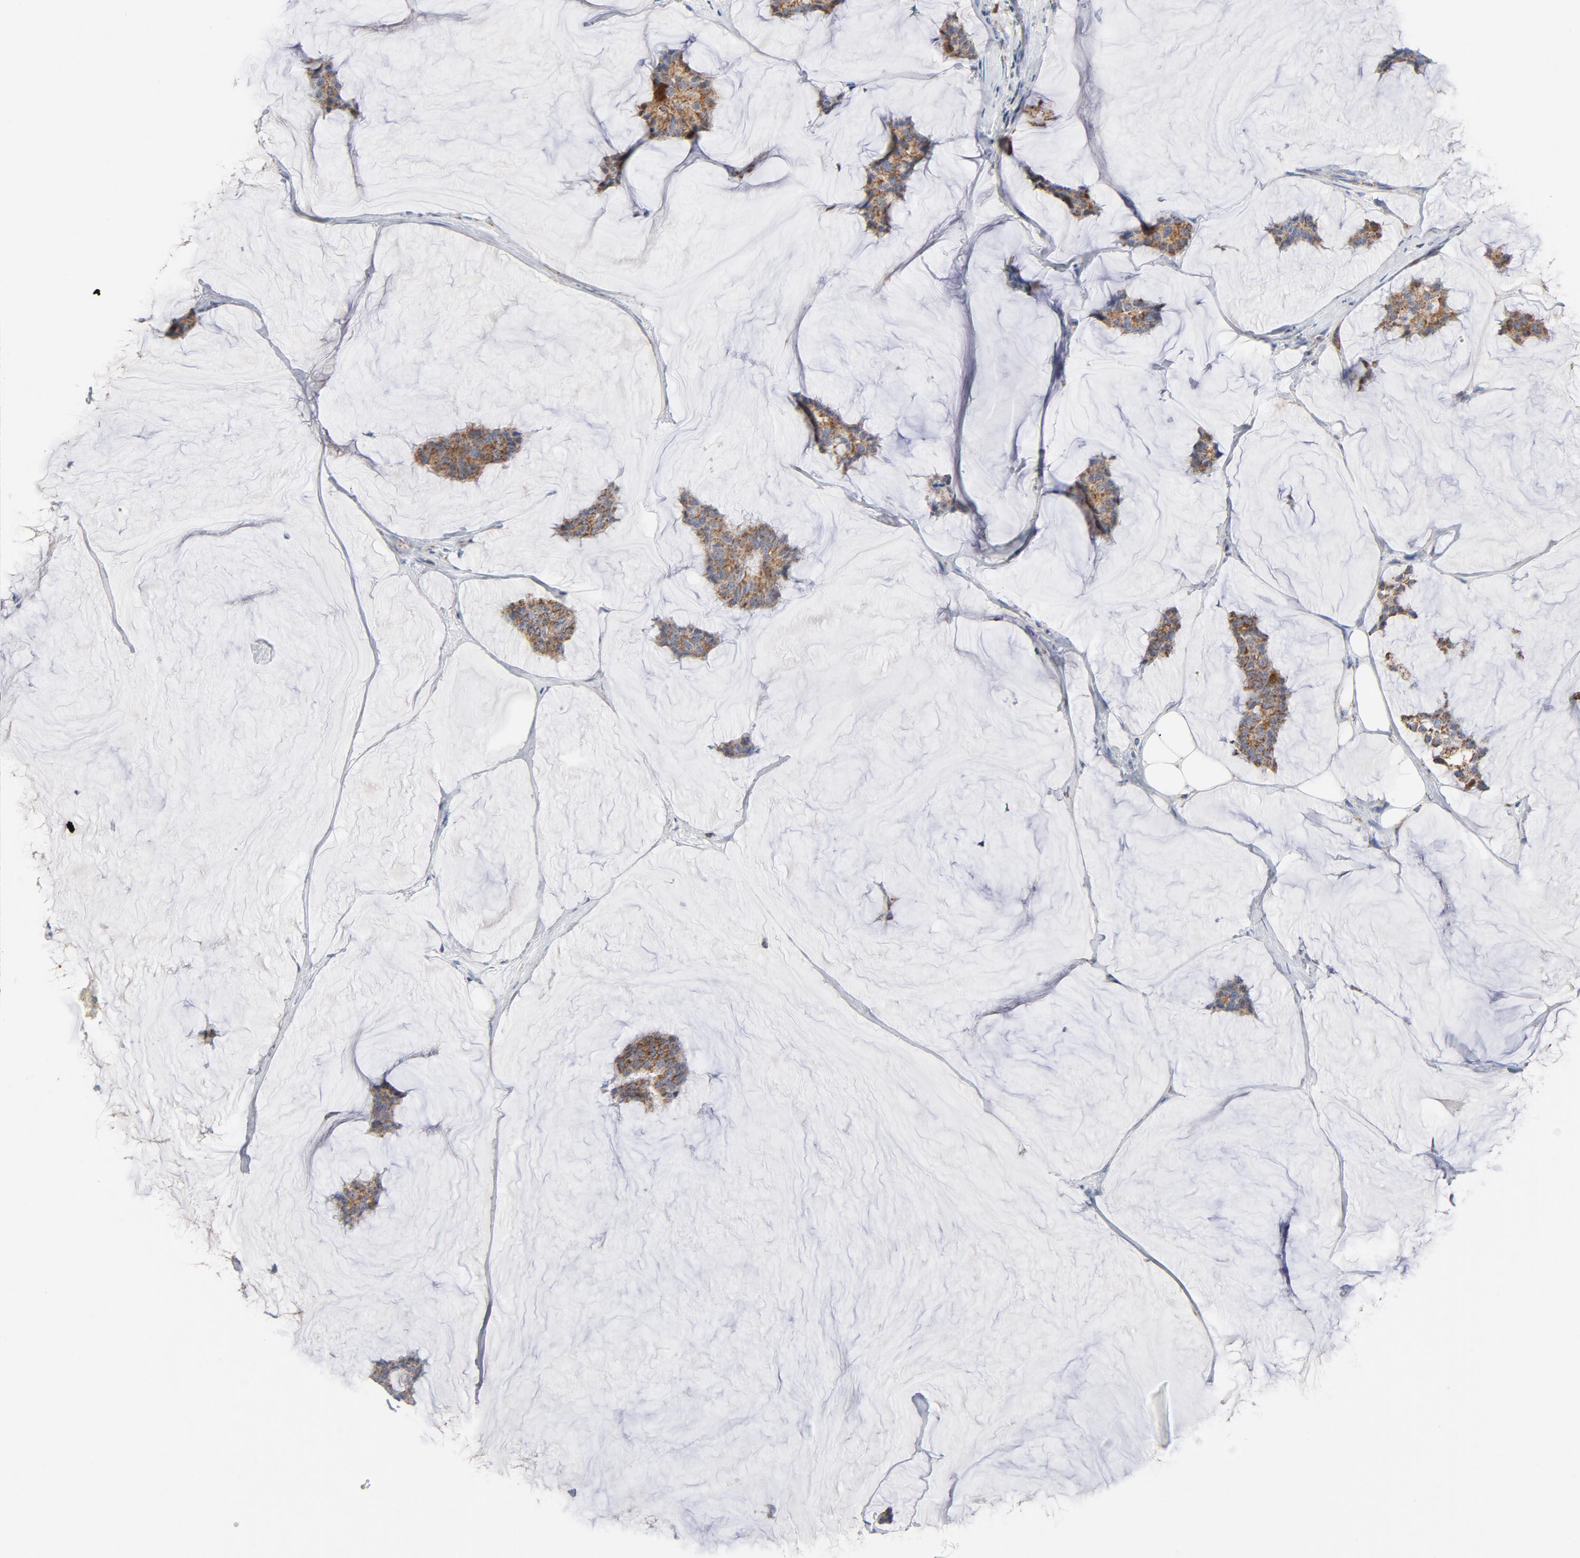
{"staining": {"intensity": "strong", "quantity": ">75%", "location": "cytoplasmic/membranous"}, "tissue": "breast cancer", "cell_type": "Tumor cells", "image_type": "cancer", "snomed": [{"axis": "morphology", "description": "Duct carcinoma"}, {"axis": "topography", "description": "Breast"}], "caption": "Tumor cells reveal high levels of strong cytoplasmic/membranous positivity in approximately >75% of cells in intraductal carcinoma (breast).", "gene": "CYCS", "patient": {"sex": "female", "age": 93}}